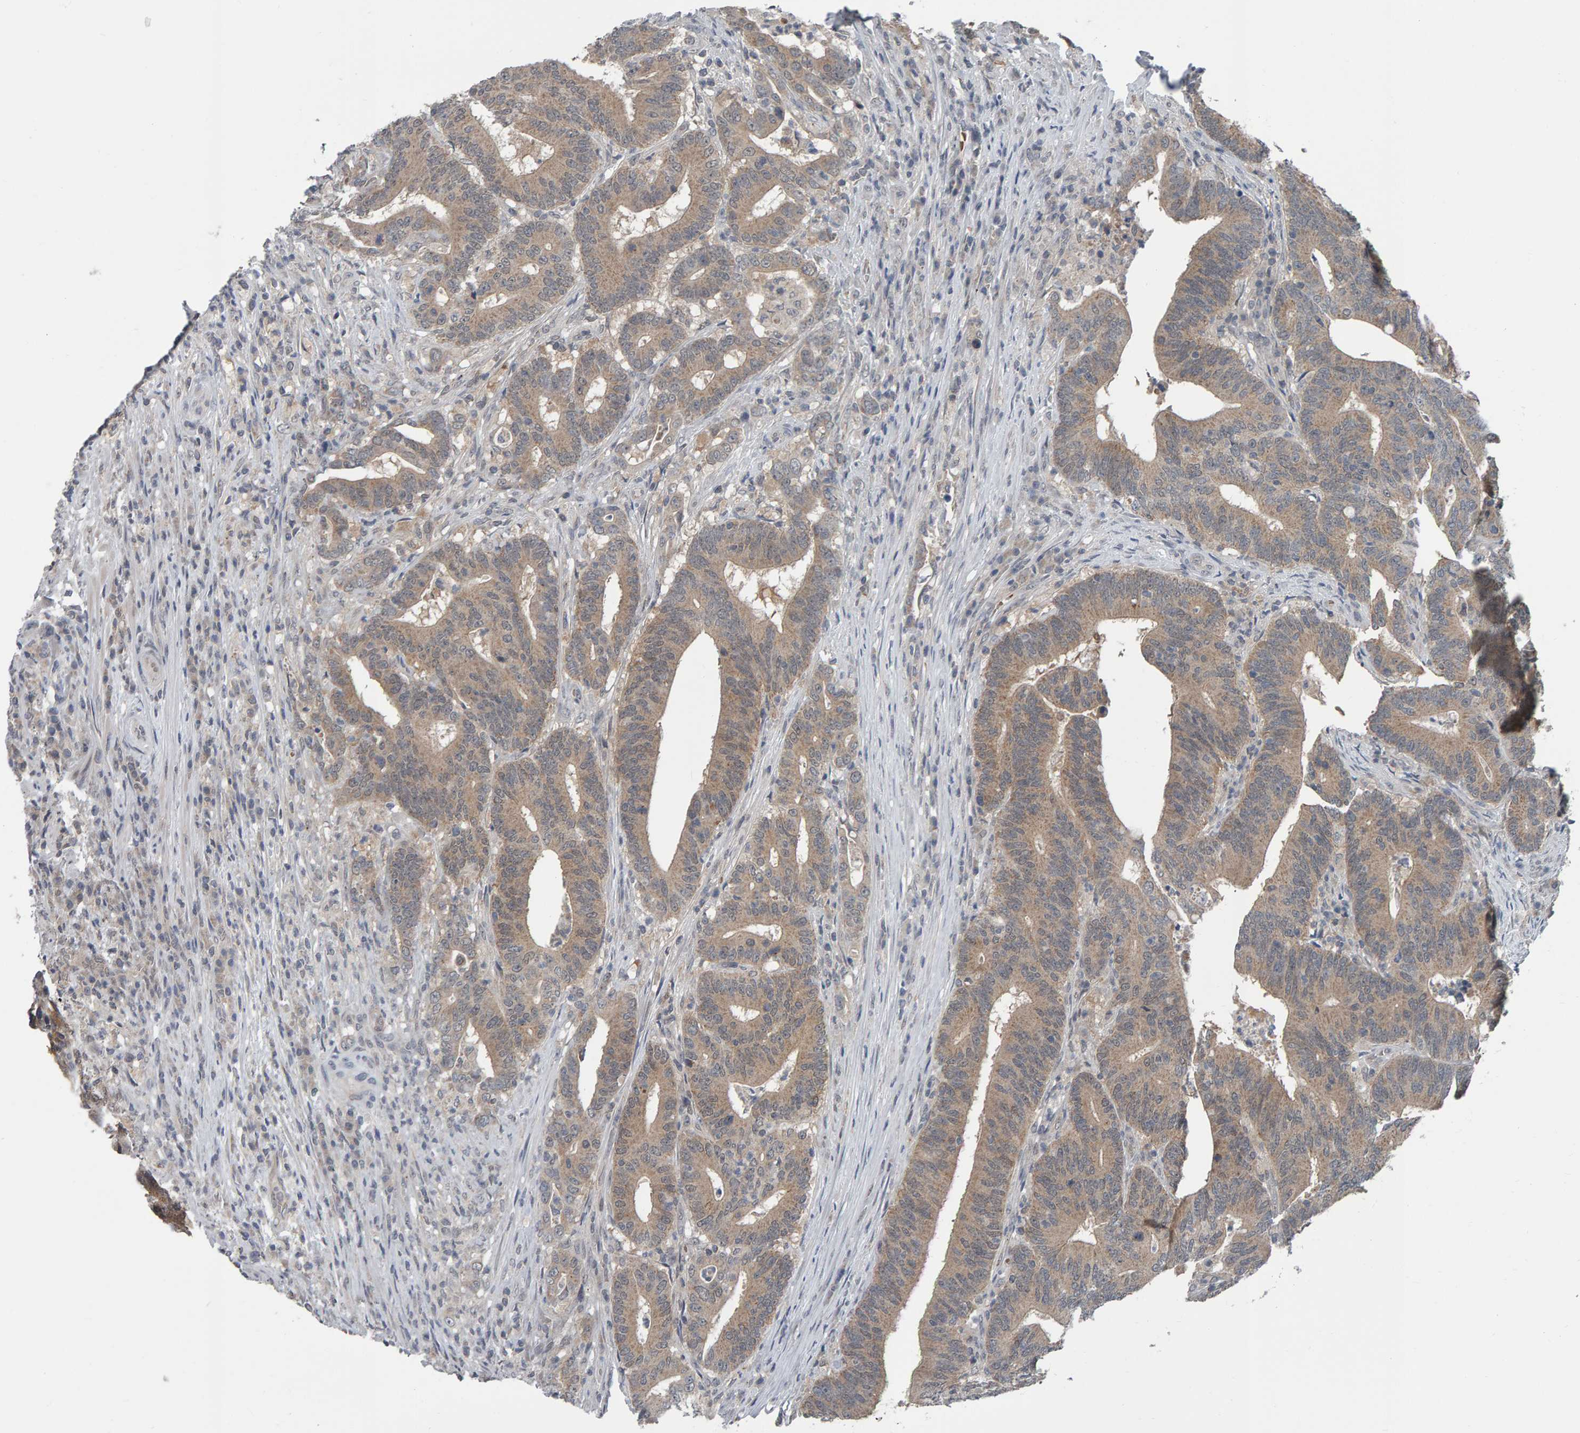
{"staining": {"intensity": "weak", "quantity": ">75%", "location": "cytoplasmic/membranous"}, "tissue": "colorectal cancer", "cell_type": "Tumor cells", "image_type": "cancer", "snomed": [{"axis": "morphology", "description": "Adenocarcinoma, NOS"}, {"axis": "topography", "description": "Colon"}], "caption": "Human colorectal adenocarcinoma stained with a protein marker exhibits weak staining in tumor cells.", "gene": "COASY", "patient": {"sex": "female", "age": 66}}